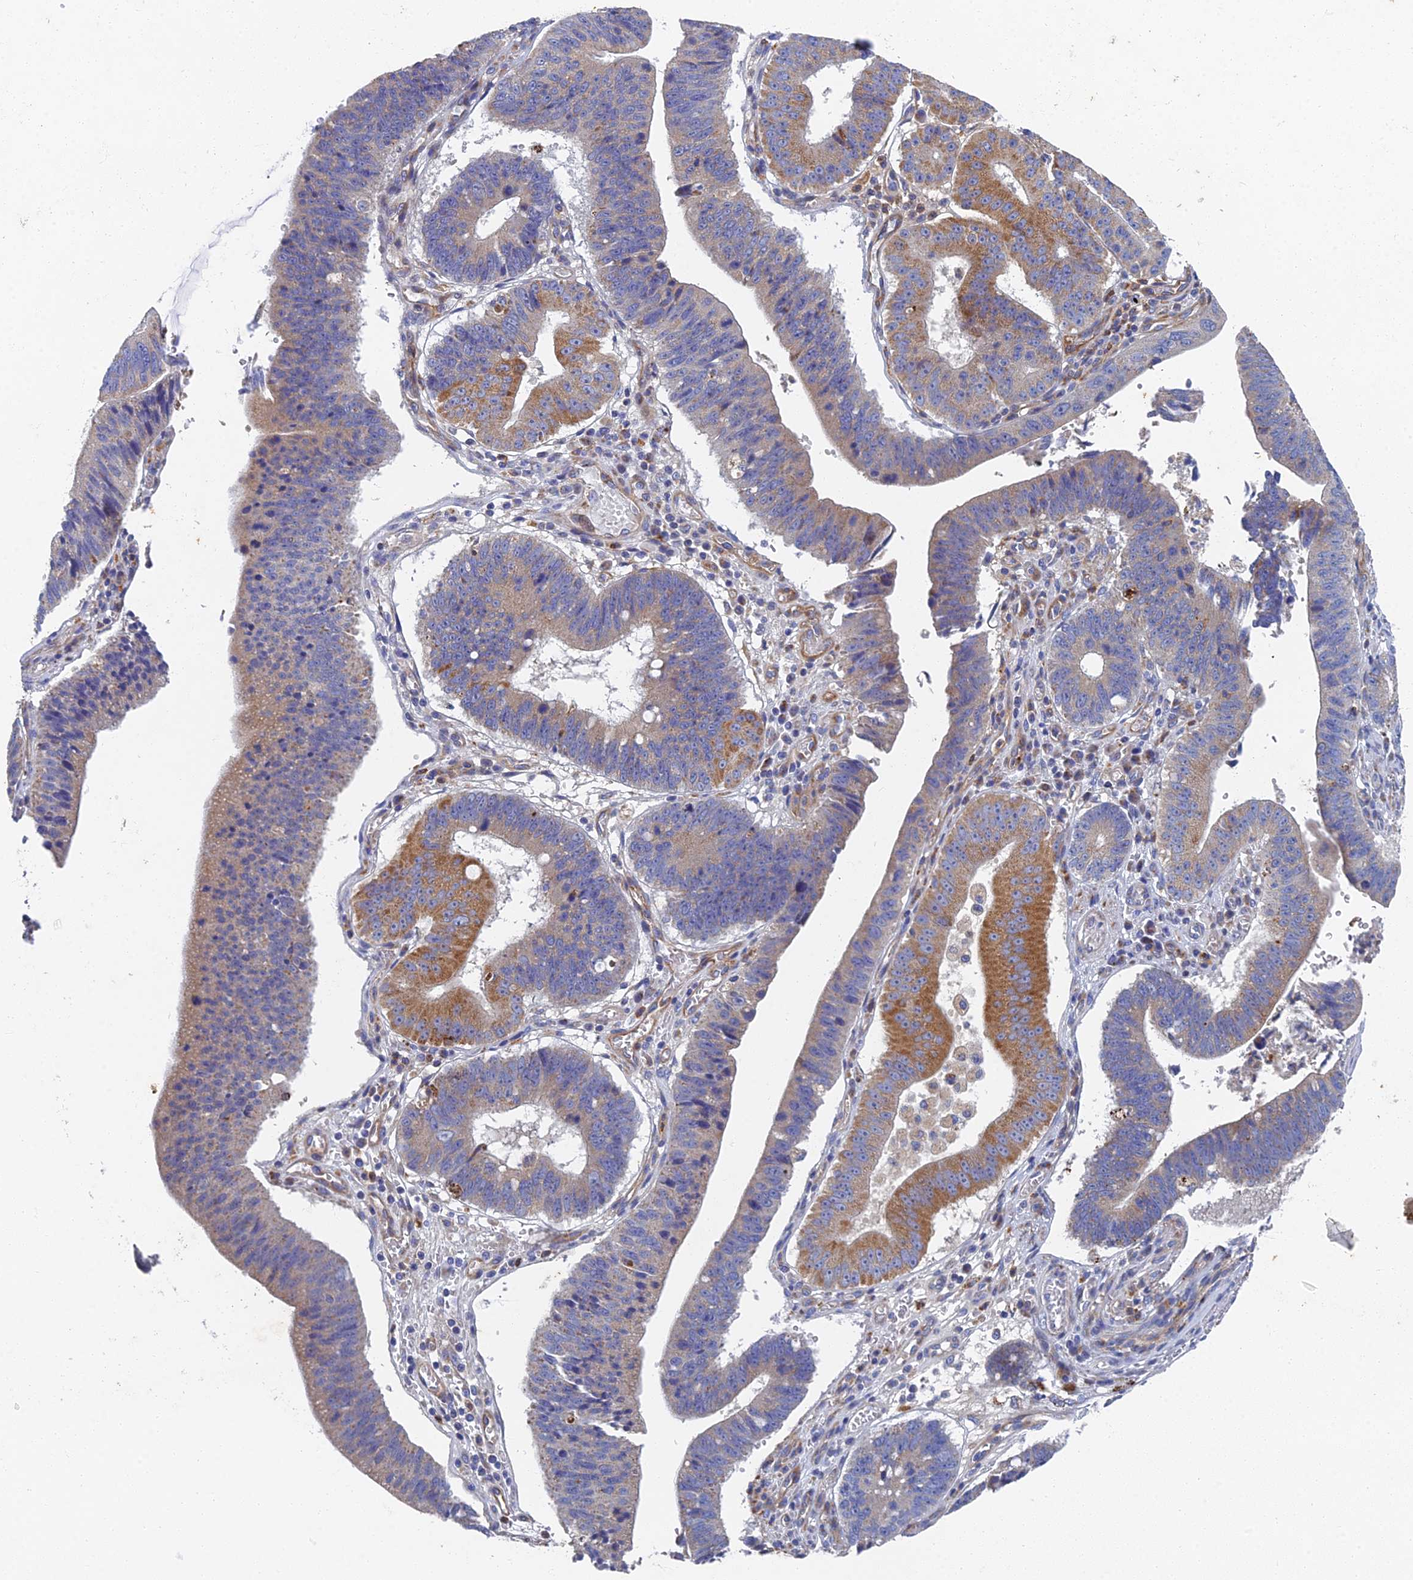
{"staining": {"intensity": "moderate", "quantity": "<25%", "location": "cytoplasmic/membranous"}, "tissue": "stomach cancer", "cell_type": "Tumor cells", "image_type": "cancer", "snomed": [{"axis": "morphology", "description": "Adenocarcinoma, NOS"}, {"axis": "topography", "description": "Stomach"}], "caption": "Moderate cytoplasmic/membranous protein positivity is present in about <25% of tumor cells in stomach cancer.", "gene": "RNASEK", "patient": {"sex": "male", "age": 59}}